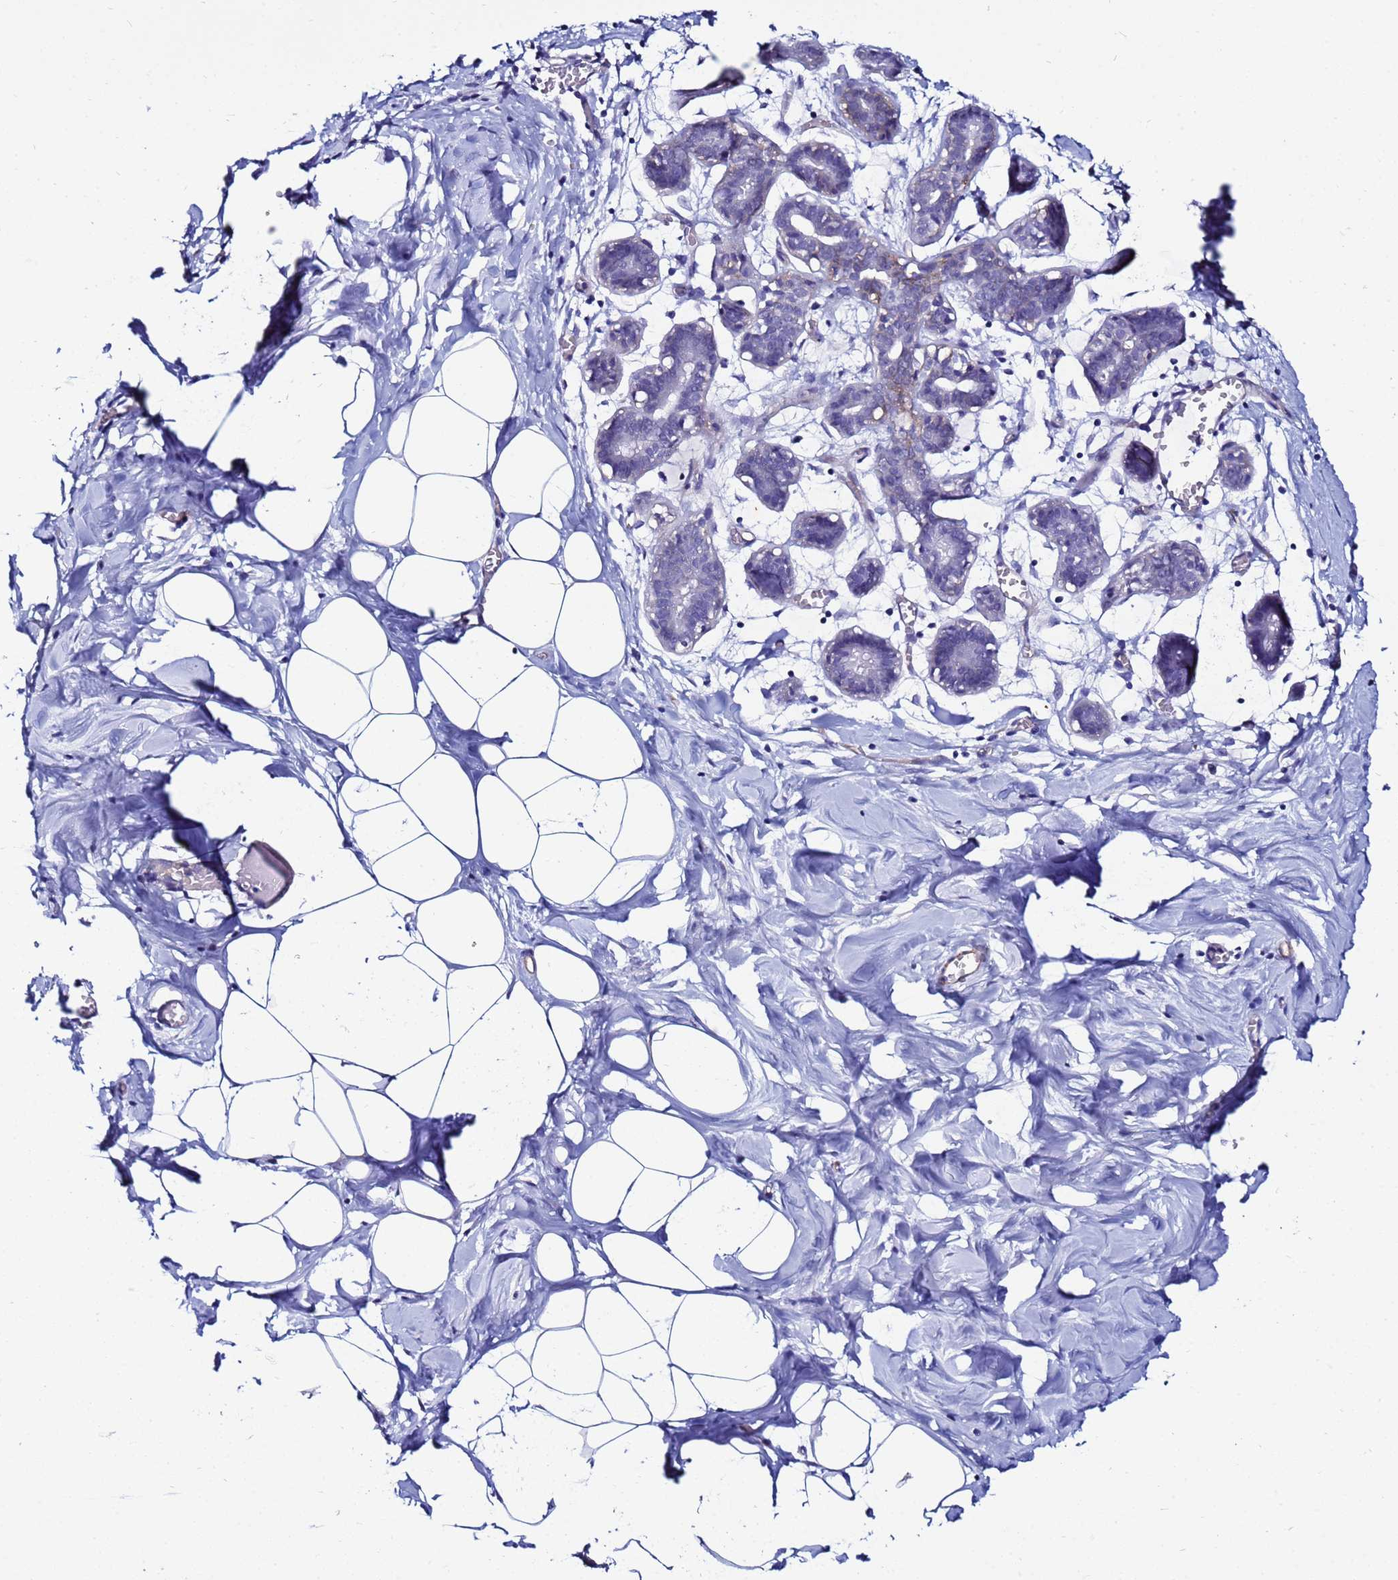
{"staining": {"intensity": "negative", "quantity": "none", "location": "none"}, "tissue": "breast", "cell_type": "Adipocytes", "image_type": "normal", "snomed": [{"axis": "morphology", "description": "Normal tissue, NOS"}, {"axis": "topography", "description": "Breast"}], "caption": "The histopathology image exhibits no staining of adipocytes in normal breast.", "gene": "DEFB104A", "patient": {"sex": "female", "age": 27}}